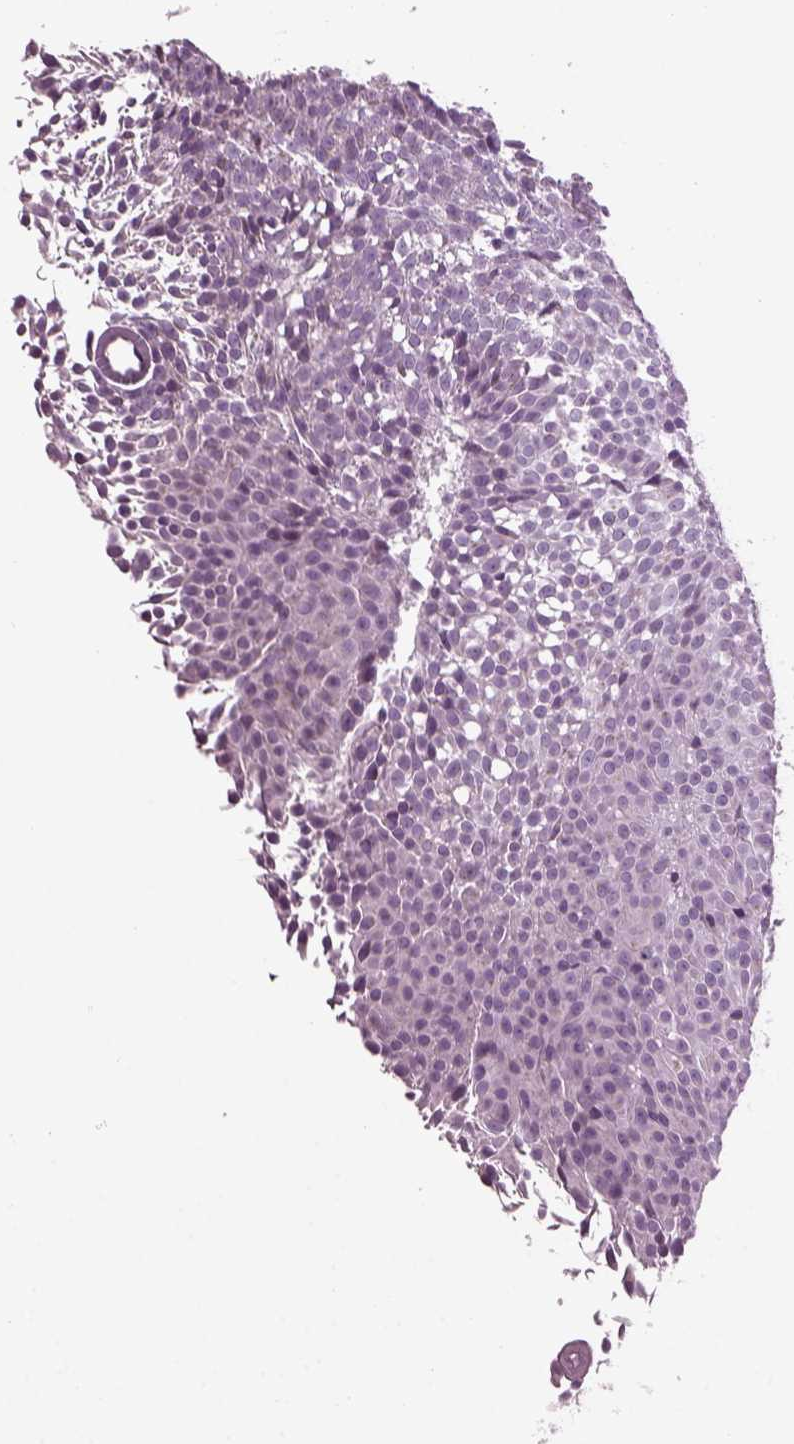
{"staining": {"intensity": "negative", "quantity": "none", "location": "none"}, "tissue": "urothelial cancer", "cell_type": "Tumor cells", "image_type": "cancer", "snomed": [{"axis": "morphology", "description": "Urothelial carcinoma, Low grade"}, {"axis": "topography", "description": "Urinary bladder"}], "caption": "Tumor cells show no significant expression in urothelial cancer.", "gene": "DPYSL5", "patient": {"sex": "male", "age": 77}}